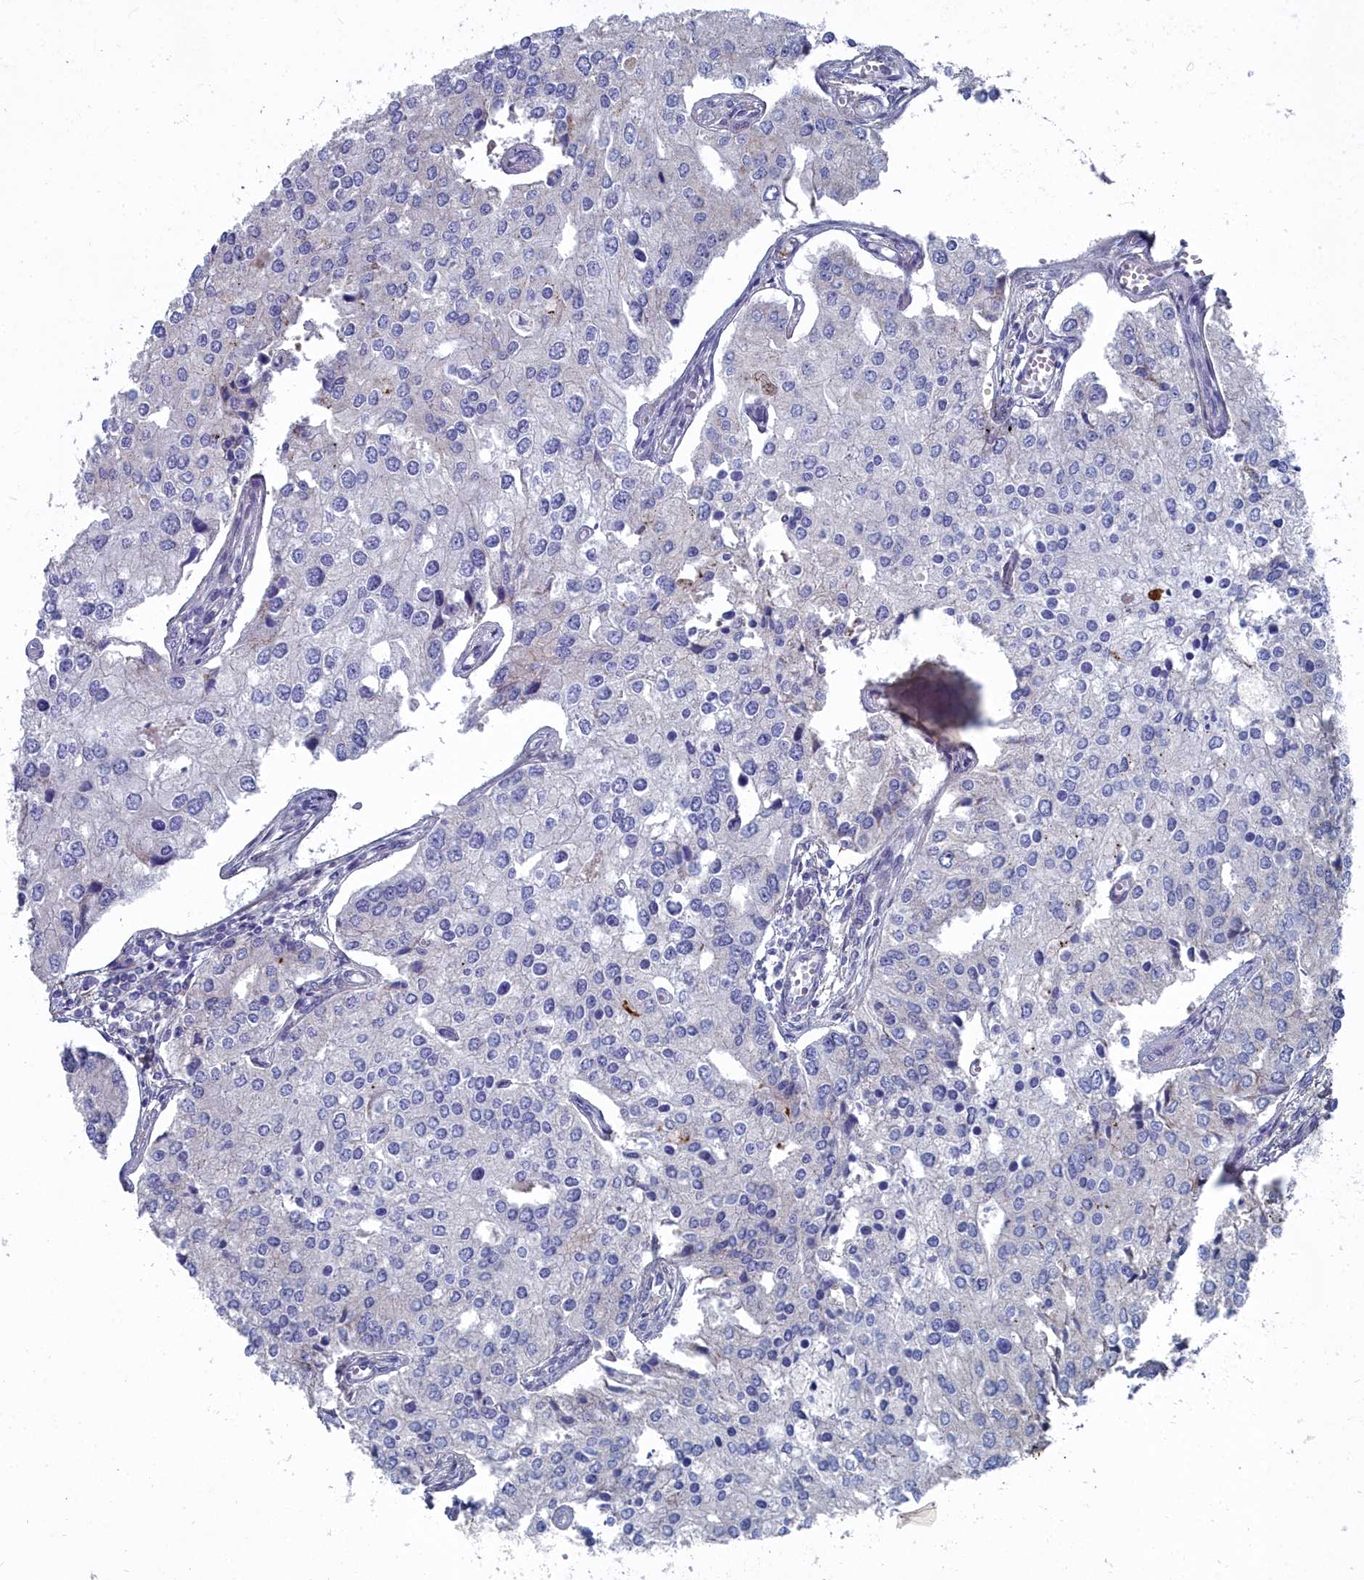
{"staining": {"intensity": "negative", "quantity": "none", "location": "none"}, "tissue": "prostate cancer", "cell_type": "Tumor cells", "image_type": "cancer", "snomed": [{"axis": "morphology", "description": "Adenocarcinoma, High grade"}, {"axis": "topography", "description": "Prostate"}], "caption": "Immunohistochemistry of human prostate cancer exhibits no staining in tumor cells.", "gene": "SHISAL2A", "patient": {"sex": "male", "age": 62}}